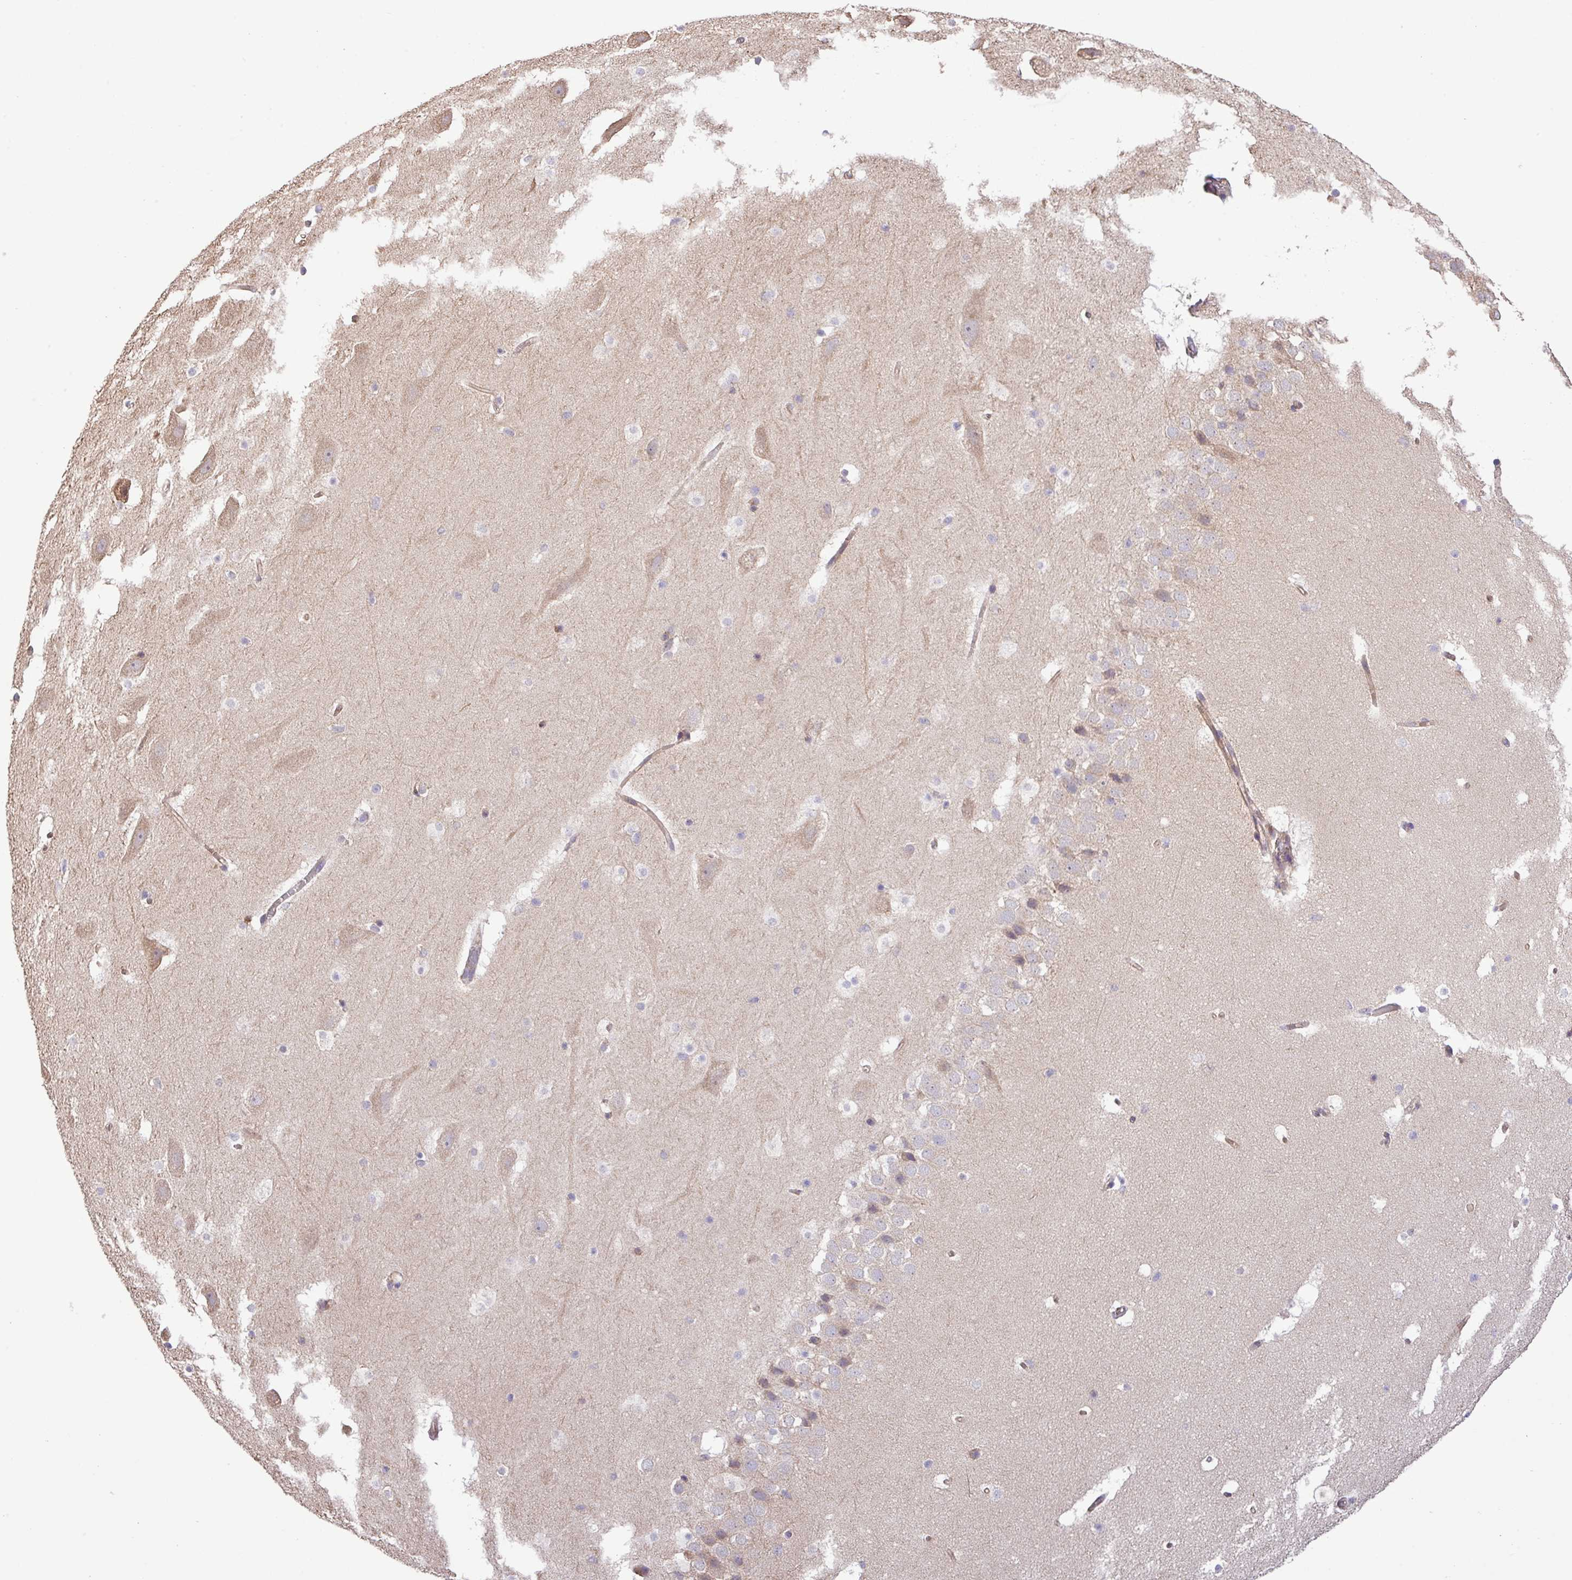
{"staining": {"intensity": "negative", "quantity": "none", "location": "none"}, "tissue": "hippocampus", "cell_type": "Glial cells", "image_type": "normal", "snomed": [{"axis": "morphology", "description": "Normal tissue, NOS"}, {"axis": "topography", "description": "Hippocampus"}], "caption": "The image demonstrates no staining of glial cells in benign hippocampus.", "gene": "MEGF6", "patient": {"sex": "male", "age": 37}}